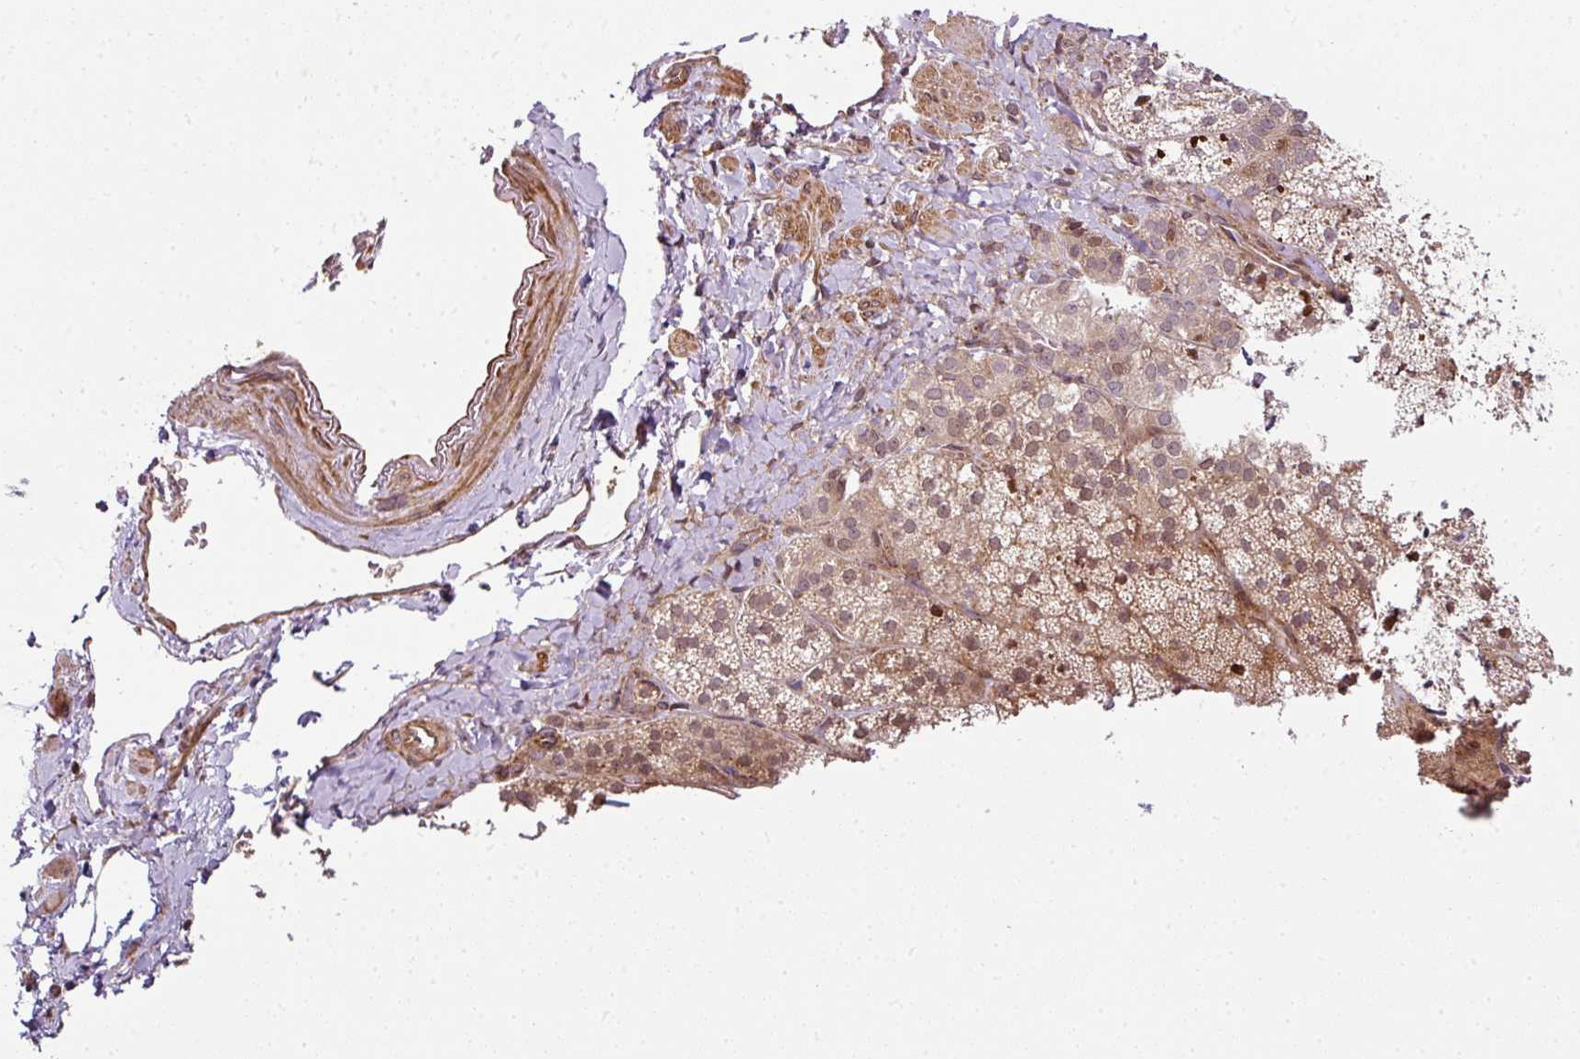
{"staining": {"intensity": "moderate", "quantity": ">75%", "location": "cytoplasmic/membranous"}, "tissue": "adrenal gland", "cell_type": "Glandular cells", "image_type": "normal", "snomed": [{"axis": "morphology", "description": "Normal tissue, NOS"}, {"axis": "topography", "description": "Adrenal gland"}], "caption": "This image reveals immunohistochemistry staining of unremarkable adrenal gland, with medium moderate cytoplasmic/membranous expression in approximately >75% of glandular cells.", "gene": "ATAT1", "patient": {"sex": "male", "age": 53}}